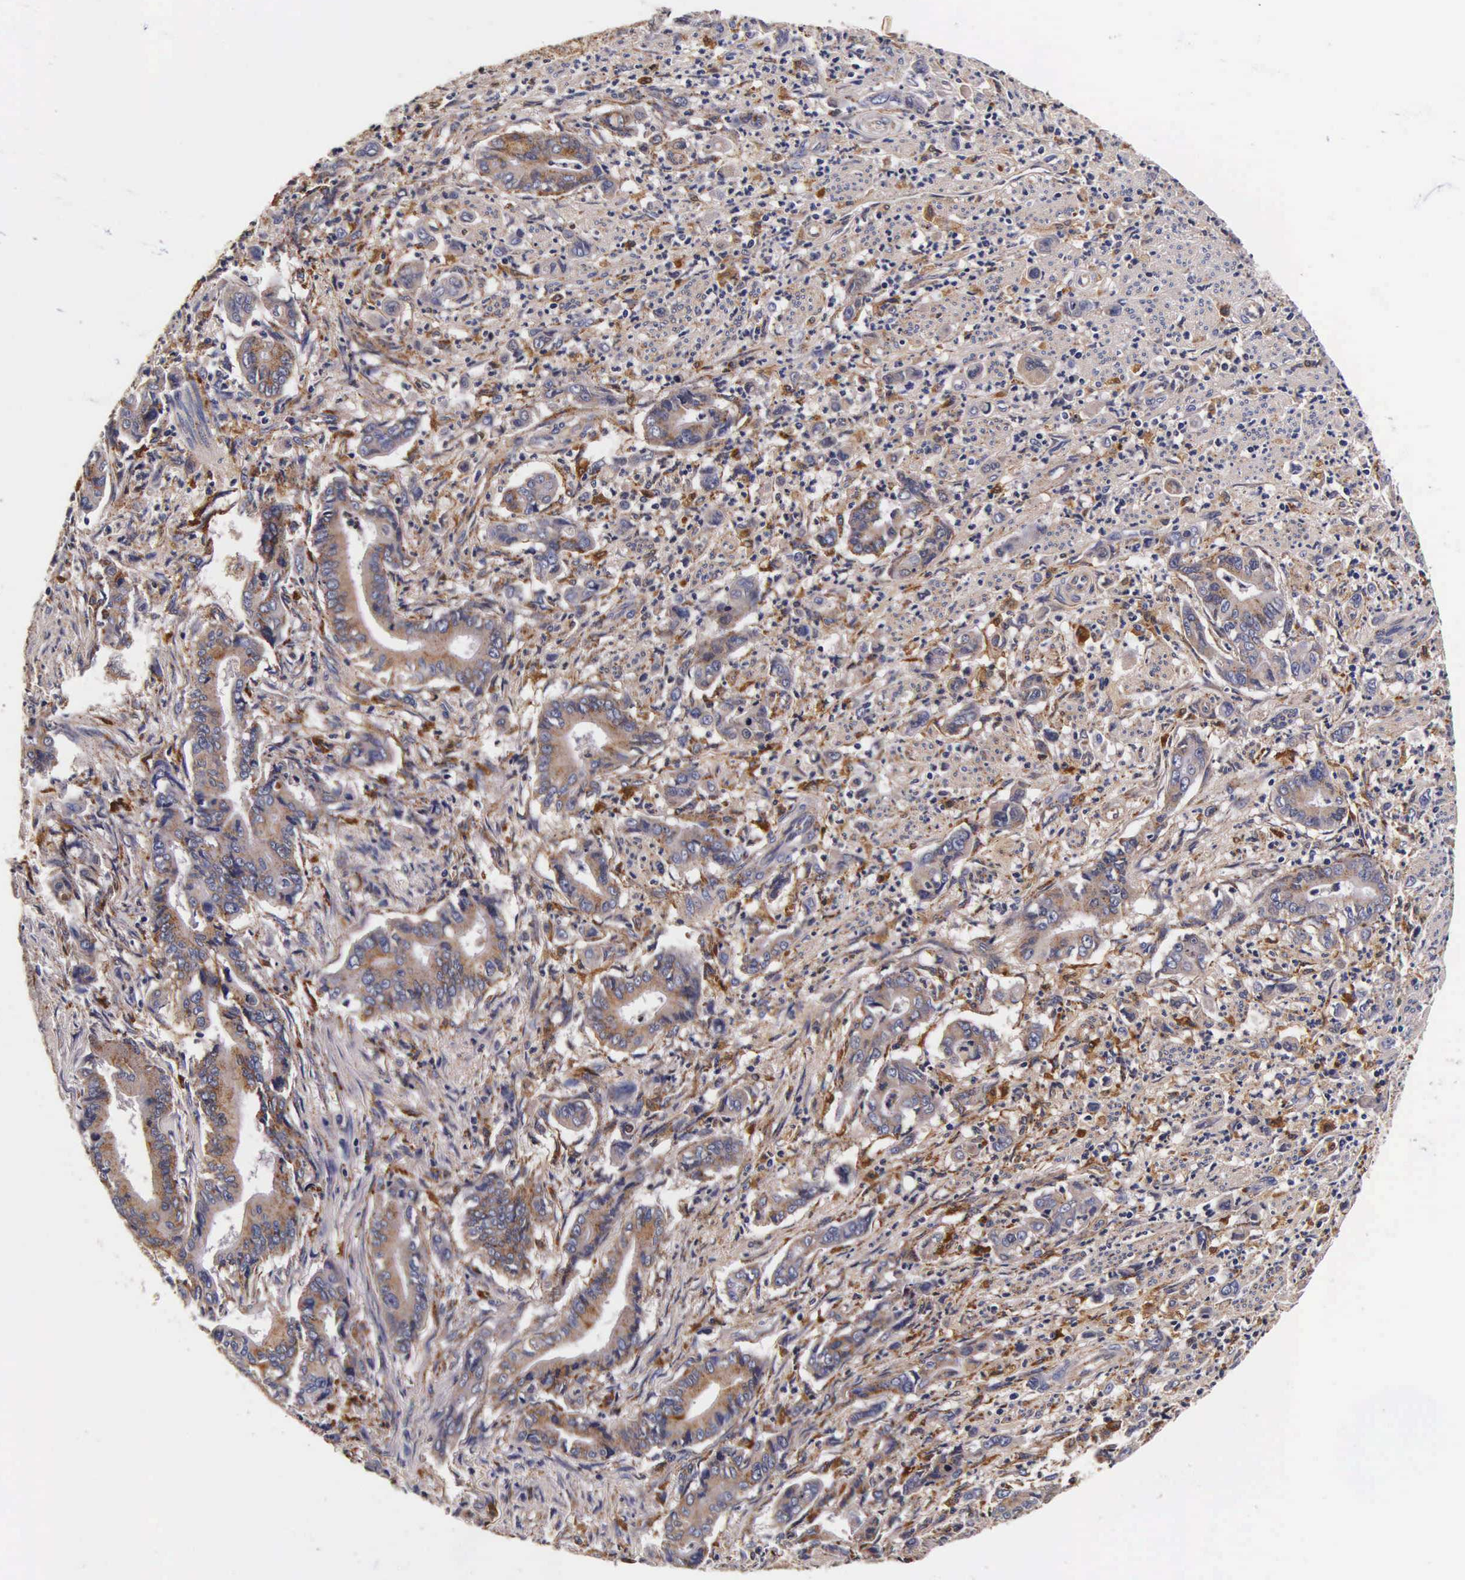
{"staining": {"intensity": "moderate", "quantity": ">75%", "location": "cytoplasmic/membranous"}, "tissue": "stomach cancer", "cell_type": "Tumor cells", "image_type": "cancer", "snomed": [{"axis": "morphology", "description": "Adenocarcinoma, NOS"}, {"axis": "topography", "description": "Stomach"}], "caption": "Stomach cancer was stained to show a protein in brown. There is medium levels of moderate cytoplasmic/membranous expression in approximately >75% of tumor cells.", "gene": "CTSB", "patient": {"sex": "female", "age": 76}}